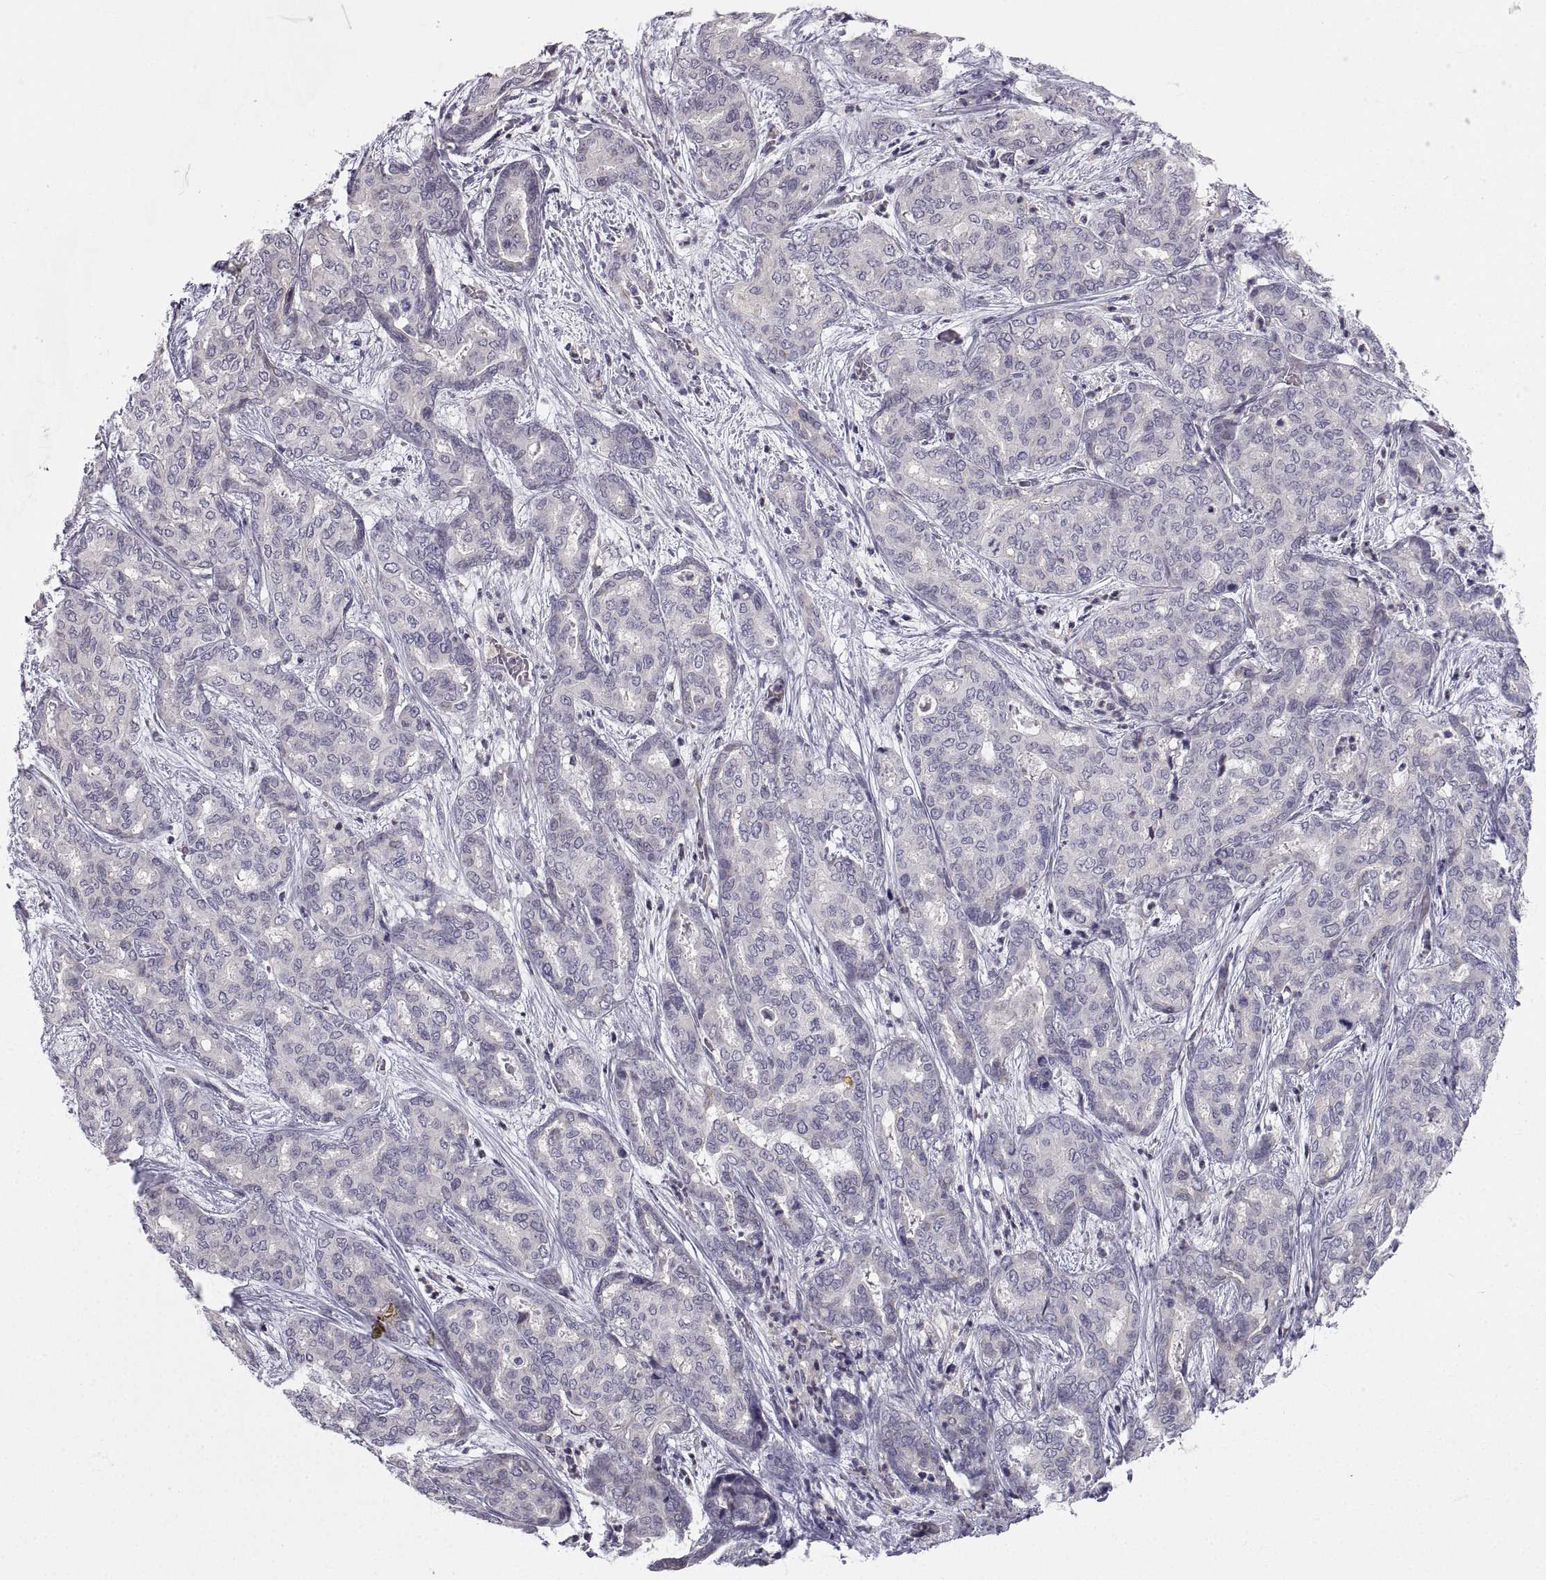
{"staining": {"intensity": "negative", "quantity": "none", "location": "none"}, "tissue": "liver cancer", "cell_type": "Tumor cells", "image_type": "cancer", "snomed": [{"axis": "morphology", "description": "Cholangiocarcinoma"}, {"axis": "topography", "description": "Liver"}], "caption": "Liver cancer (cholangiocarcinoma) was stained to show a protein in brown. There is no significant positivity in tumor cells.", "gene": "ZNF185", "patient": {"sex": "female", "age": 64}}